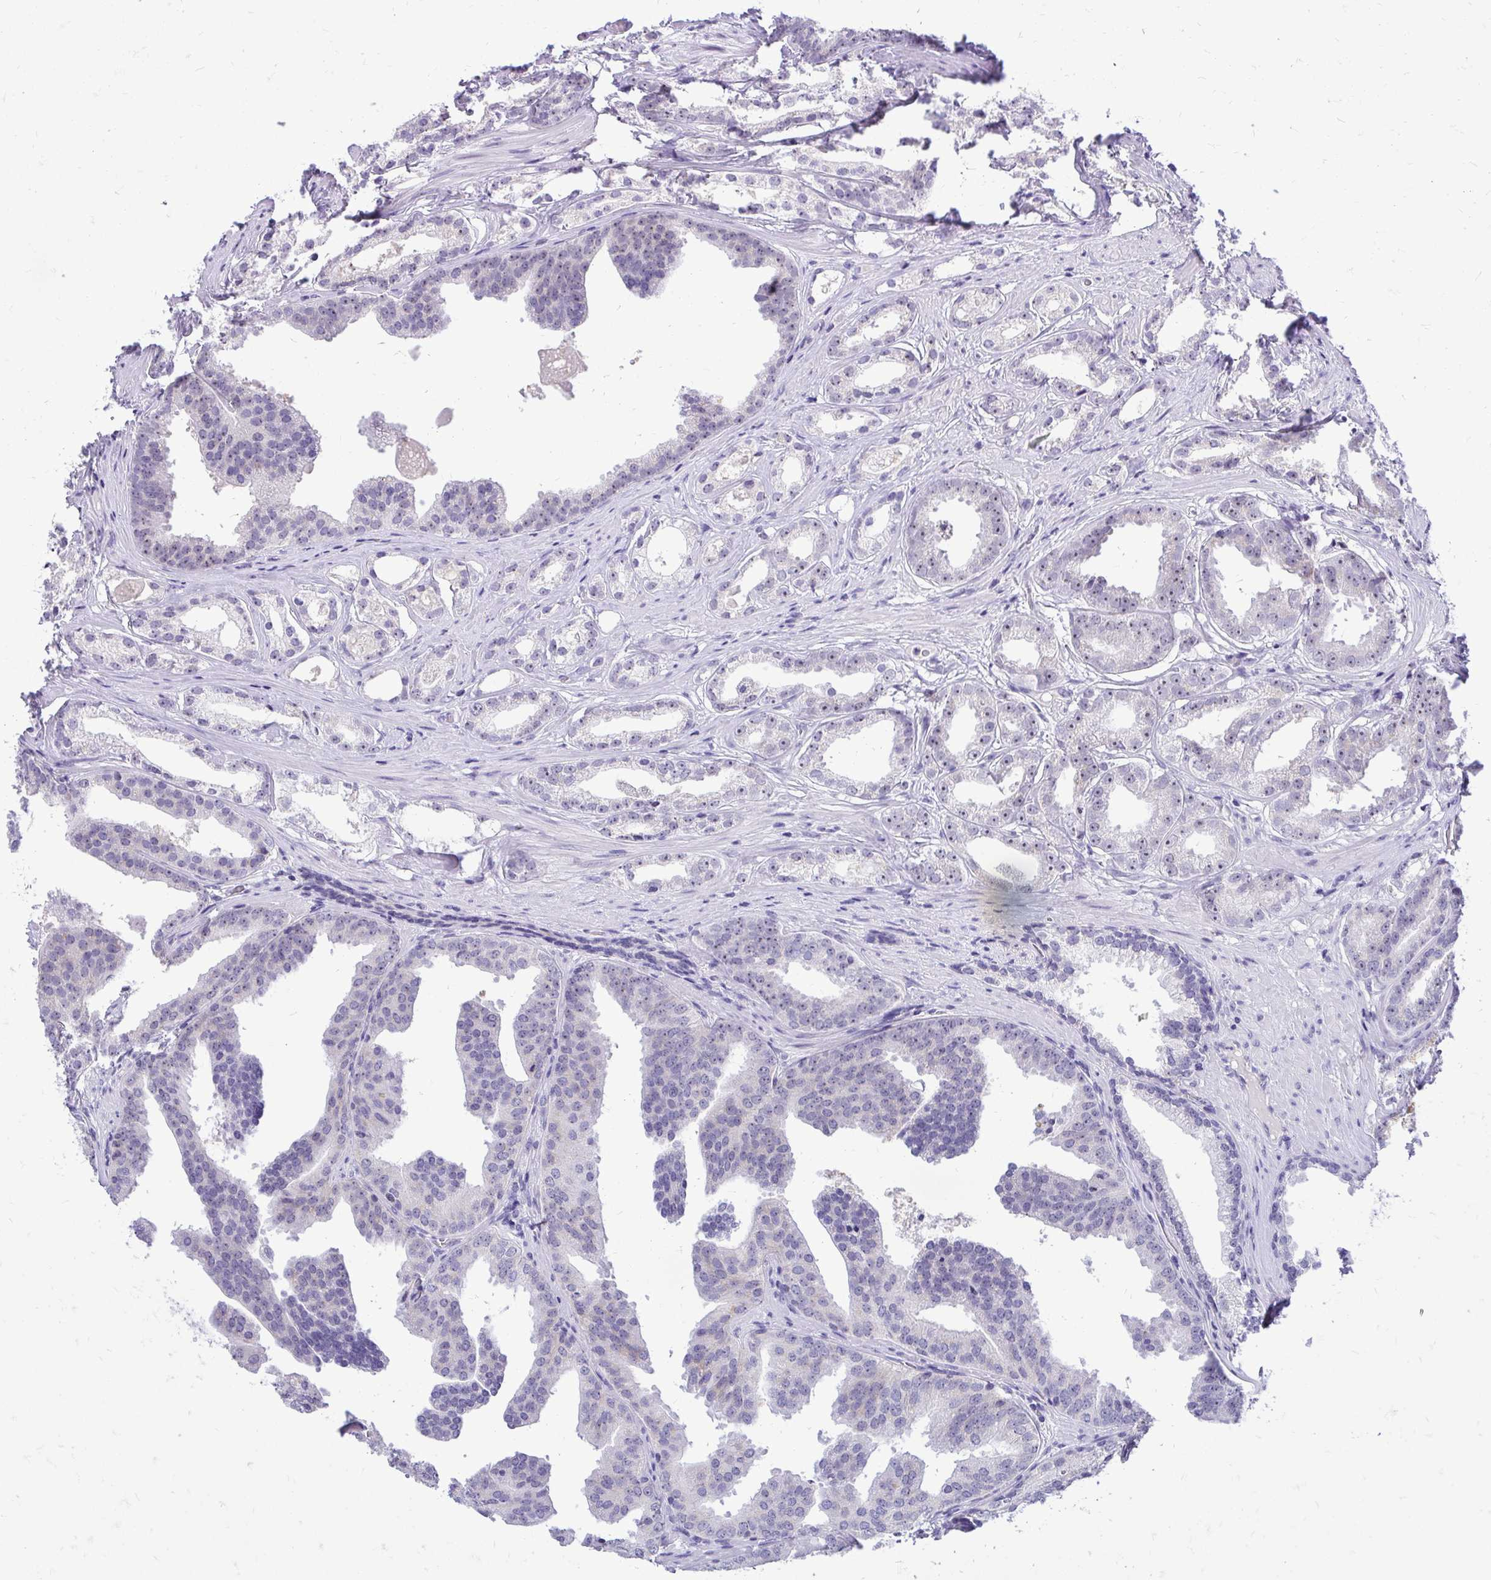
{"staining": {"intensity": "negative", "quantity": "none", "location": "none"}, "tissue": "prostate cancer", "cell_type": "Tumor cells", "image_type": "cancer", "snomed": [{"axis": "morphology", "description": "Adenocarcinoma, Low grade"}, {"axis": "topography", "description": "Prostate"}], "caption": "Protein analysis of prostate cancer reveals no significant positivity in tumor cells.", "gene": "NIFK", "patient": {"sex": "male", "age": 65}}